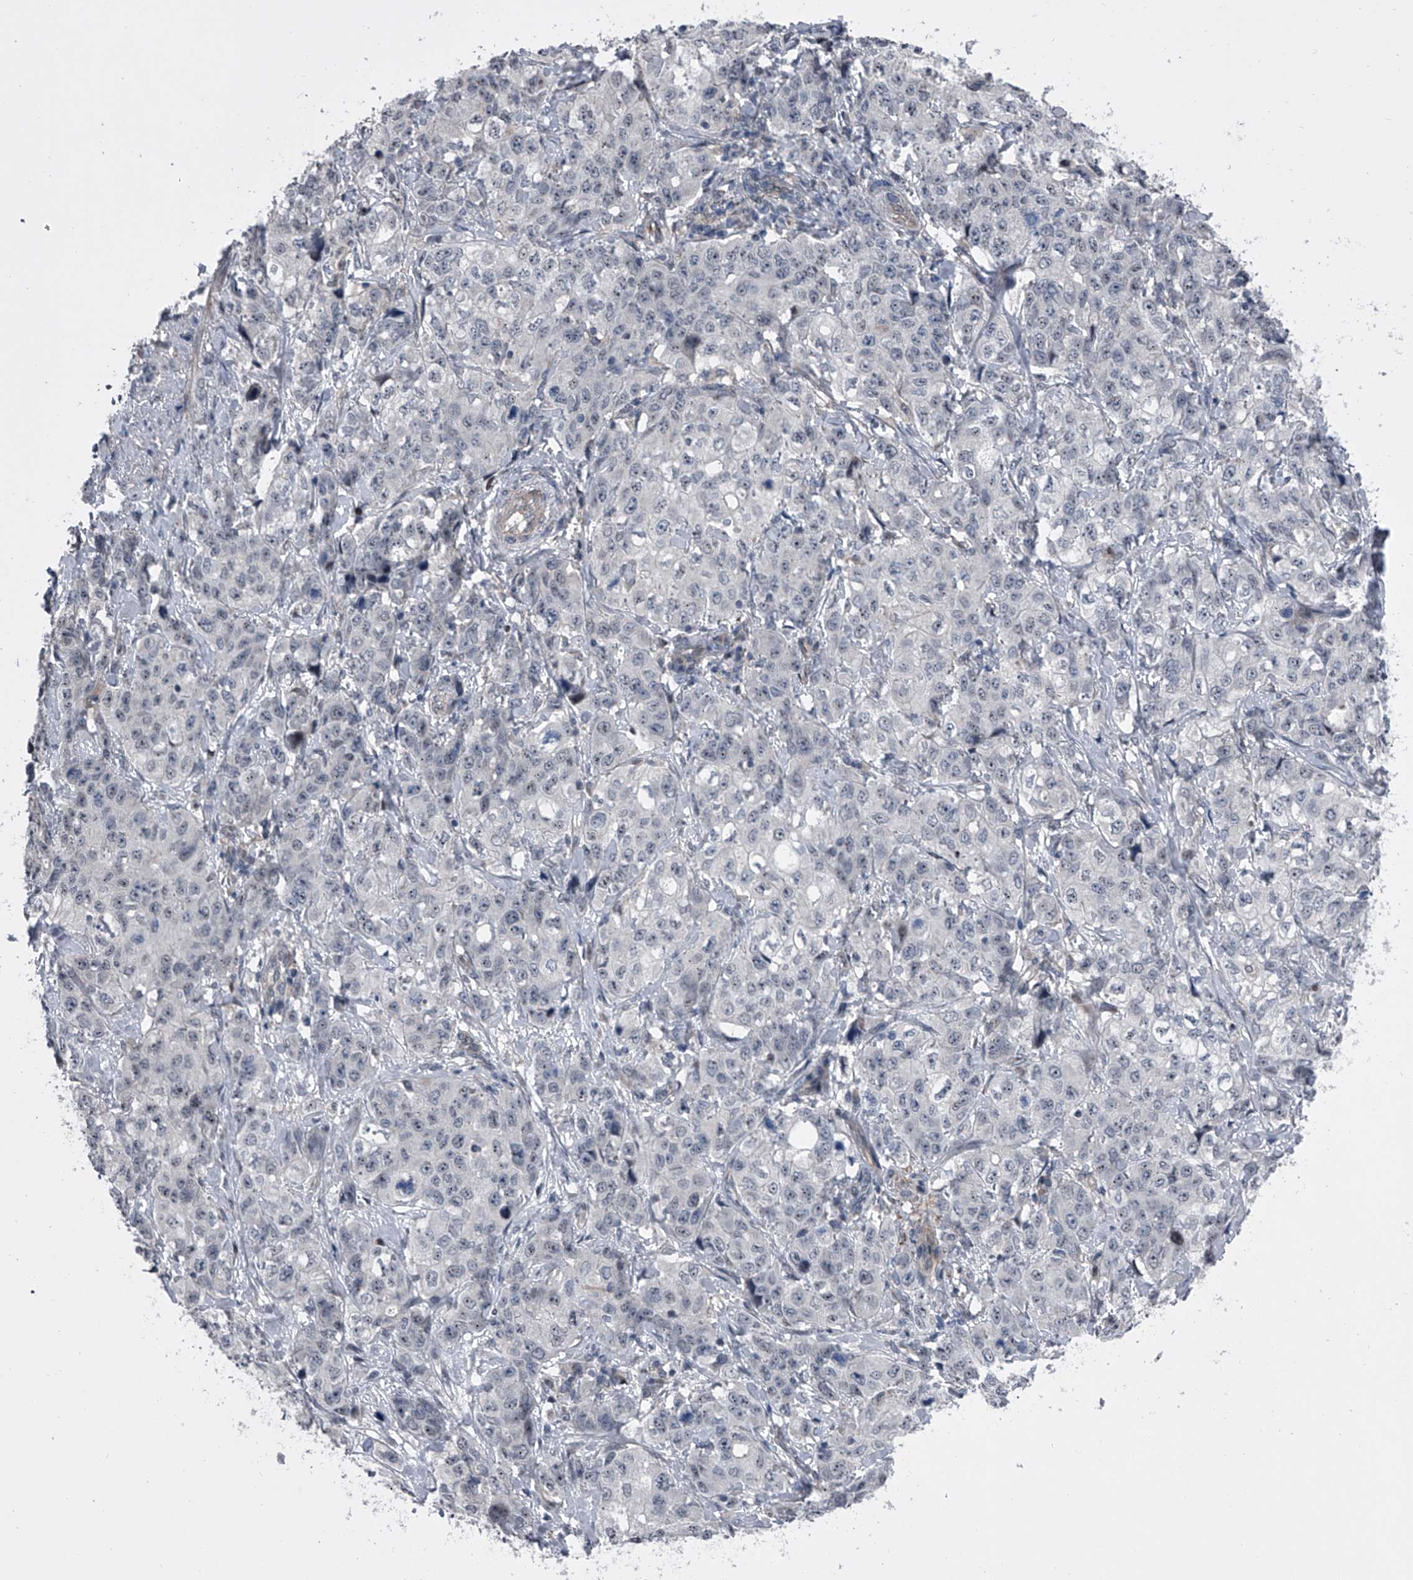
{"staining": {"intensity": "negative", "quantity": "none", "location": "none"}, "tissue": "stomach cancer", "cell_type": "Tumor cells", "image_type": "cancer", "snomed": [{"axis": "morphology", "description": "Adenocarcinoma, NOS"}, {"axis": "topography", "description": "Stomach"}], "caption": "Histopathology image shows no significant protein positivity in tumor cells of stomach cancer (adenocarcinoma).", "gene": "ELK4", "patient": {"sex": "male", "age": 48}}